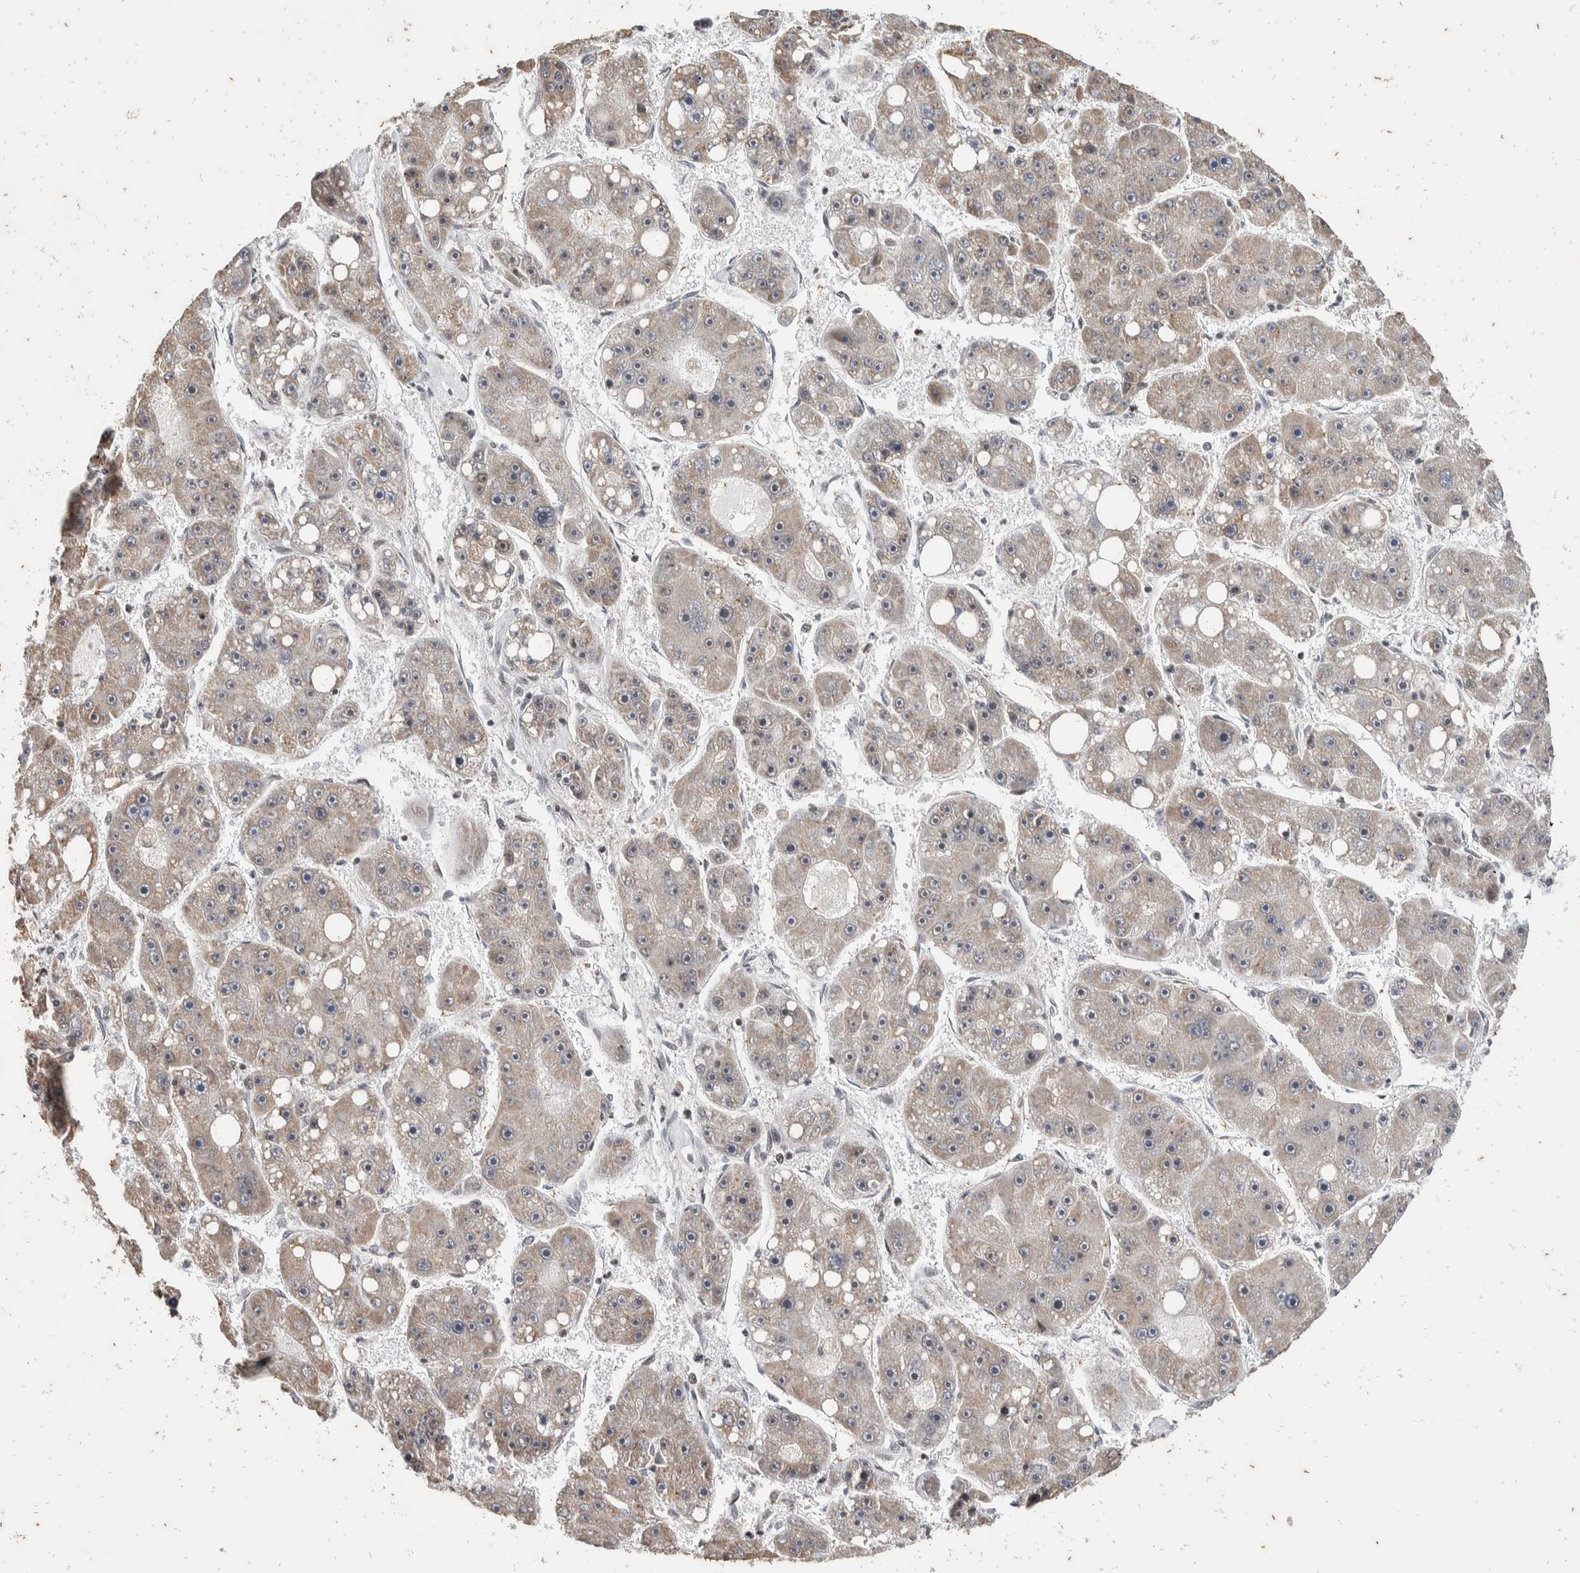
{"staining": {"intensity": "weak", "quantity": "25%-75%", "location": "cytoplasmic/membranous"}, "tissue": "liver cancer", "cell_type": "Tumor cells", "image_type": "cancer", "snomed": [{"axis": "morphology", "description": "Carcinoma, Hepatocellular, NOS"}, {"axis": "topography", "description": "Liver"}], "caption": "High-magnification brightfield microscopy of liver hepatocellular carcinoma stained with DAB (3,3'-diaminobenzidine) (brown) and counterstained with hematoxylin (blue). tumor cells exhibit weak cytoplasmic/membranous expression is identified in approximately25%-75% of cells.", "gene": "ATXN7L1", "patient": {"sex": "female", "age": 61}}